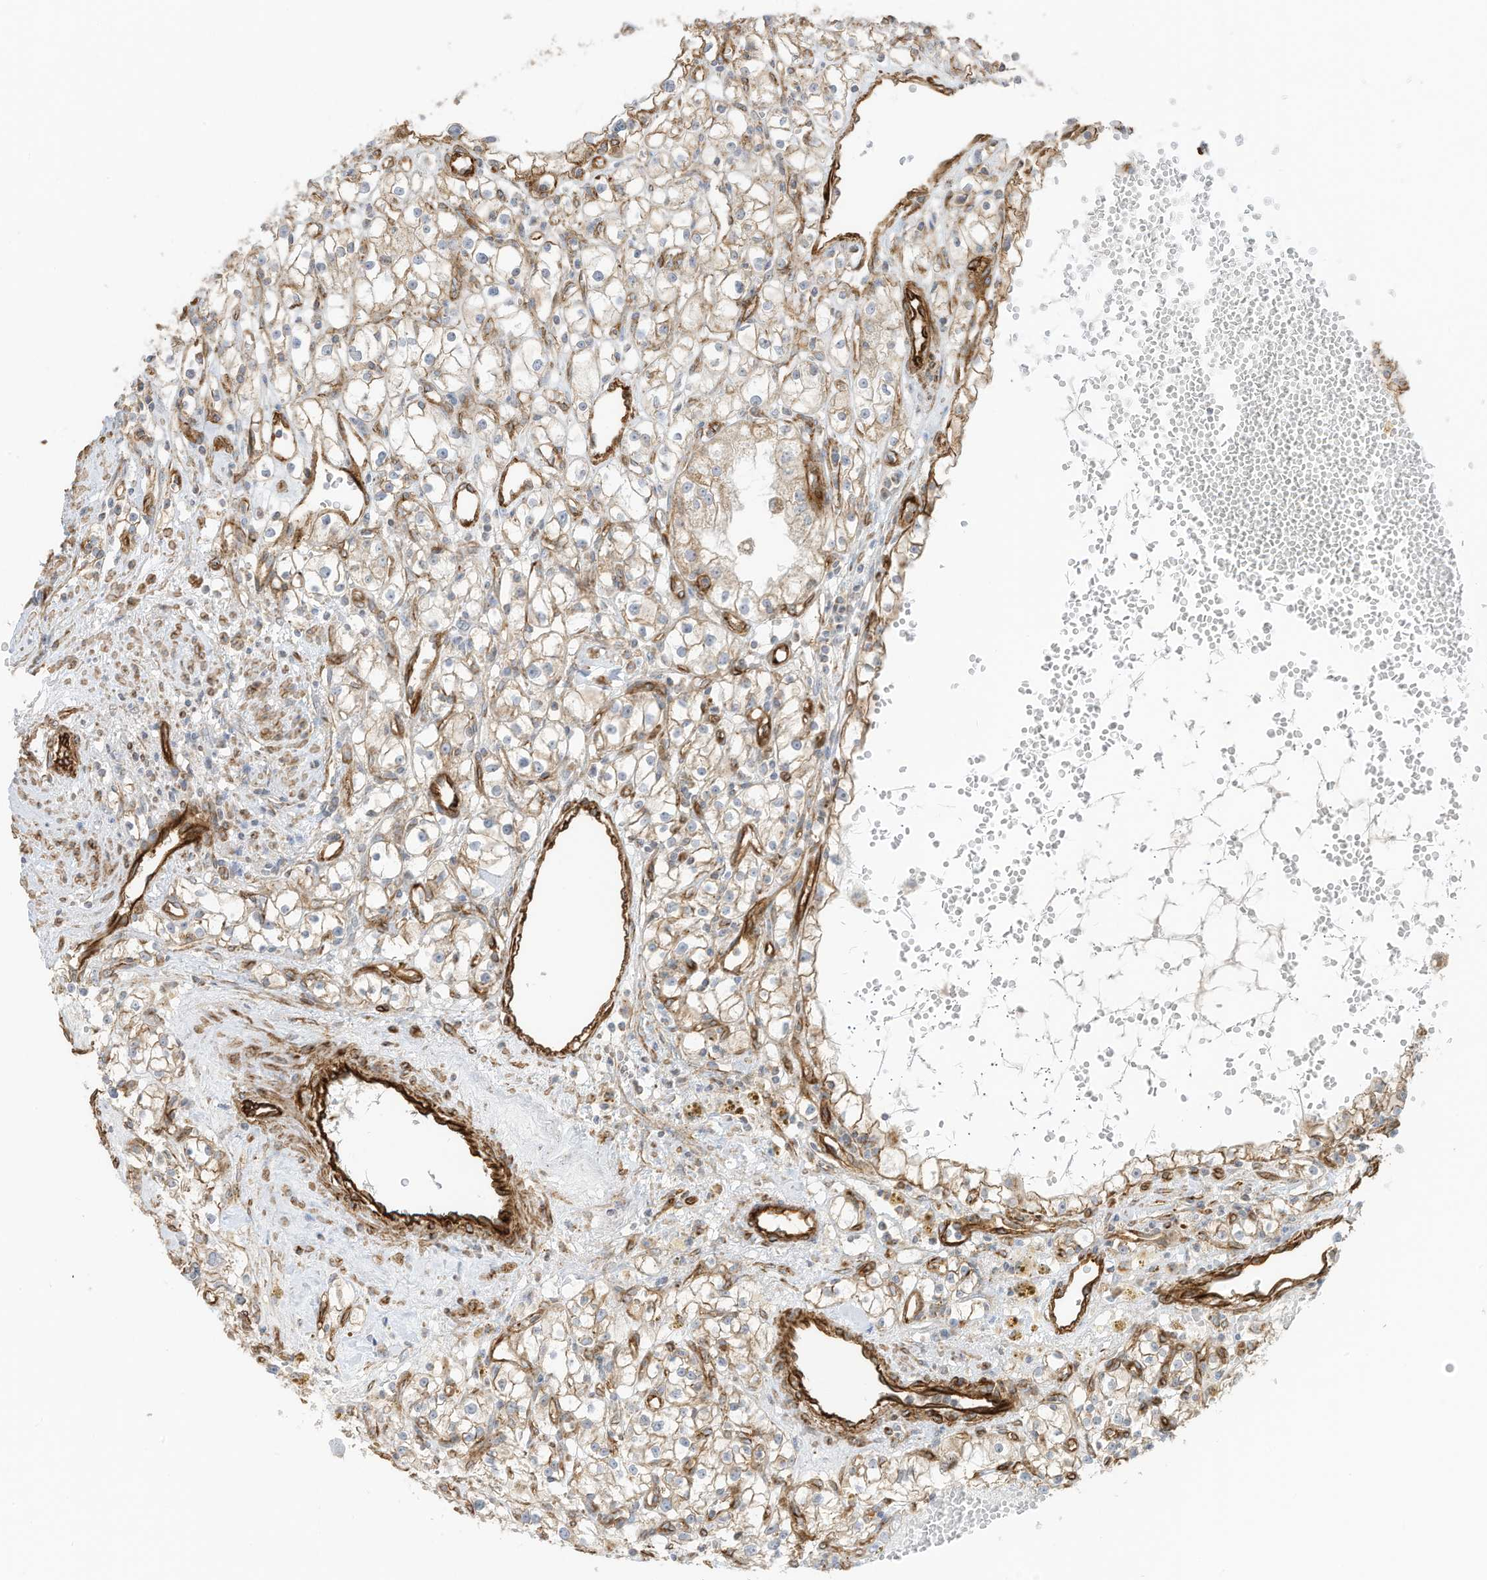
{"staining": {"intensity": "weak", "quantity": "25%-75%", "location": "cytoplasmic/membranous"}, "tissue": "renal cancer", "cell_type": "Tumor cells", "image_type": "cancer", "snomed": [{"axis": "morphology", "description": "Adenocarcinoma, NOS"}, {"axis": "topography", "description": "Kidney"}], "caption": "Tumor cells display low levels of weak cytoplasmic/membranous positivity in about 25%-75% of cells in human renal adenocarcinoma. The staining is performed using DAB brown chromogen to label protein expression. The nuclei are counter-stained blue using hematoxylin.", "gene": "ABCB7", "patient": {"sex": "male", "age": 56}}